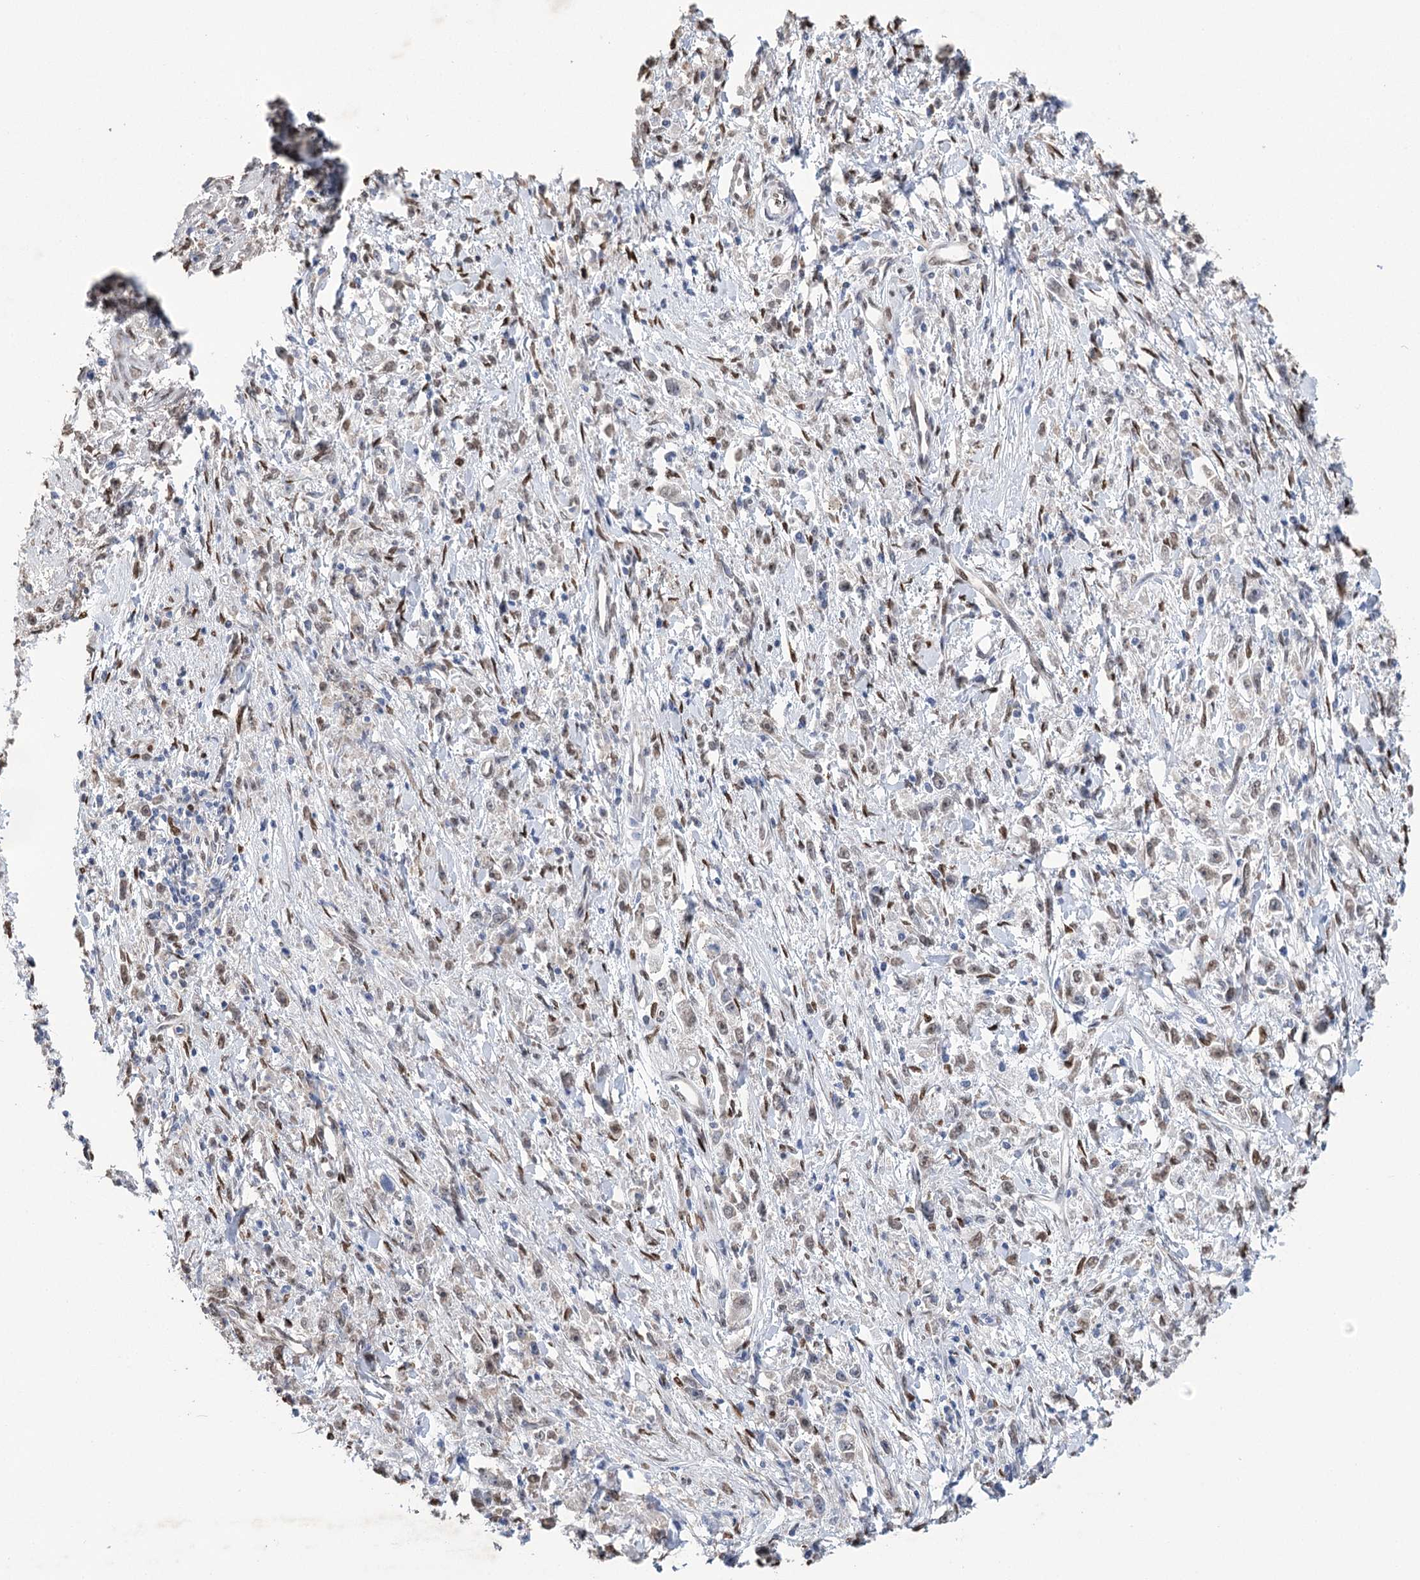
{"staining": {"intensity": "weak", "quantity": ">75%", "location": "cytoplasmic/membranous"}, "tissue": "stomach cancer", "cell_type": "Tumor cells", "image_type": "cancer", "snomed": [{"axis": "morphology", "description": "Adenocarcinoma, NOS"}, {"axis": "topography", "description": "Stomach"}], "caption": "Immunohistochemical staining of human adenocarcinoma (stomach) displays low levels of weak cytoplasmic/membranous protein staining in approximately >75% of tumor cells. The staining was performed using DAB (3,3'-diaminobenzidine) to visualize the protein expression in brown, while the nuclei were stained in blue with hematoxylin (Magnification: 20x).", "gene": "NFU1", "patient": {"sex": "female", "age": 59}}